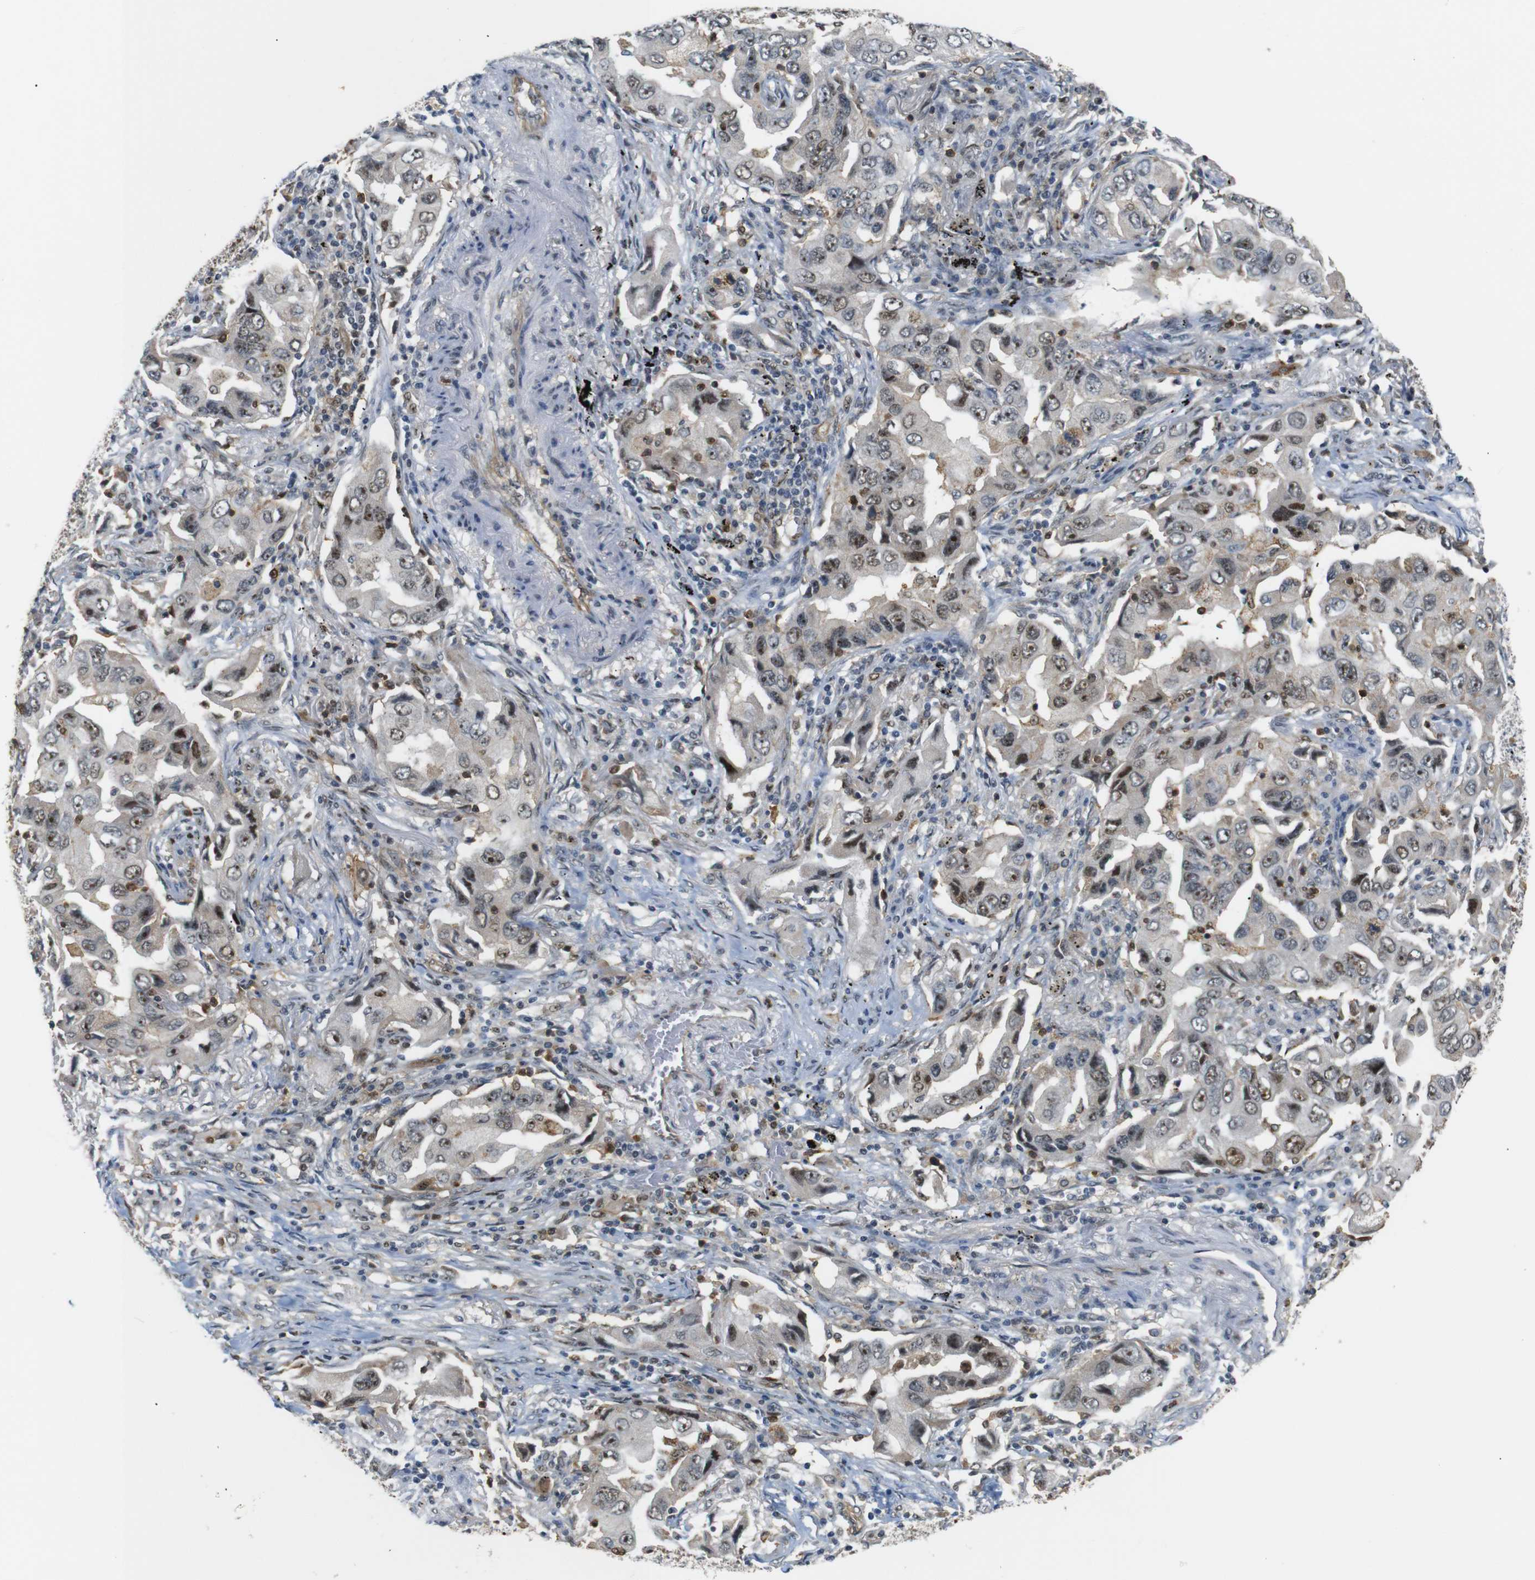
{"staining": {"intensity": "moderate", "quantity": ">75%", "location": "nuclear"}, "tissue": "lung cancer", "cell_type": "Tumor cells", "image_type": "cancer", "snomed": [{"axis": "morphology", "description": "Adenocarcinoma, NOS"}, {"axis": "topography", "description": "Lung"}], "caption": "Immunohistochemical staining of lung cancer (adenocarcinoma) demonstrates moderate nuclear protein positivity in about >75% of tumor cells.", "gene": "PARN", "patient": {"sex": "female", "age": 65}}